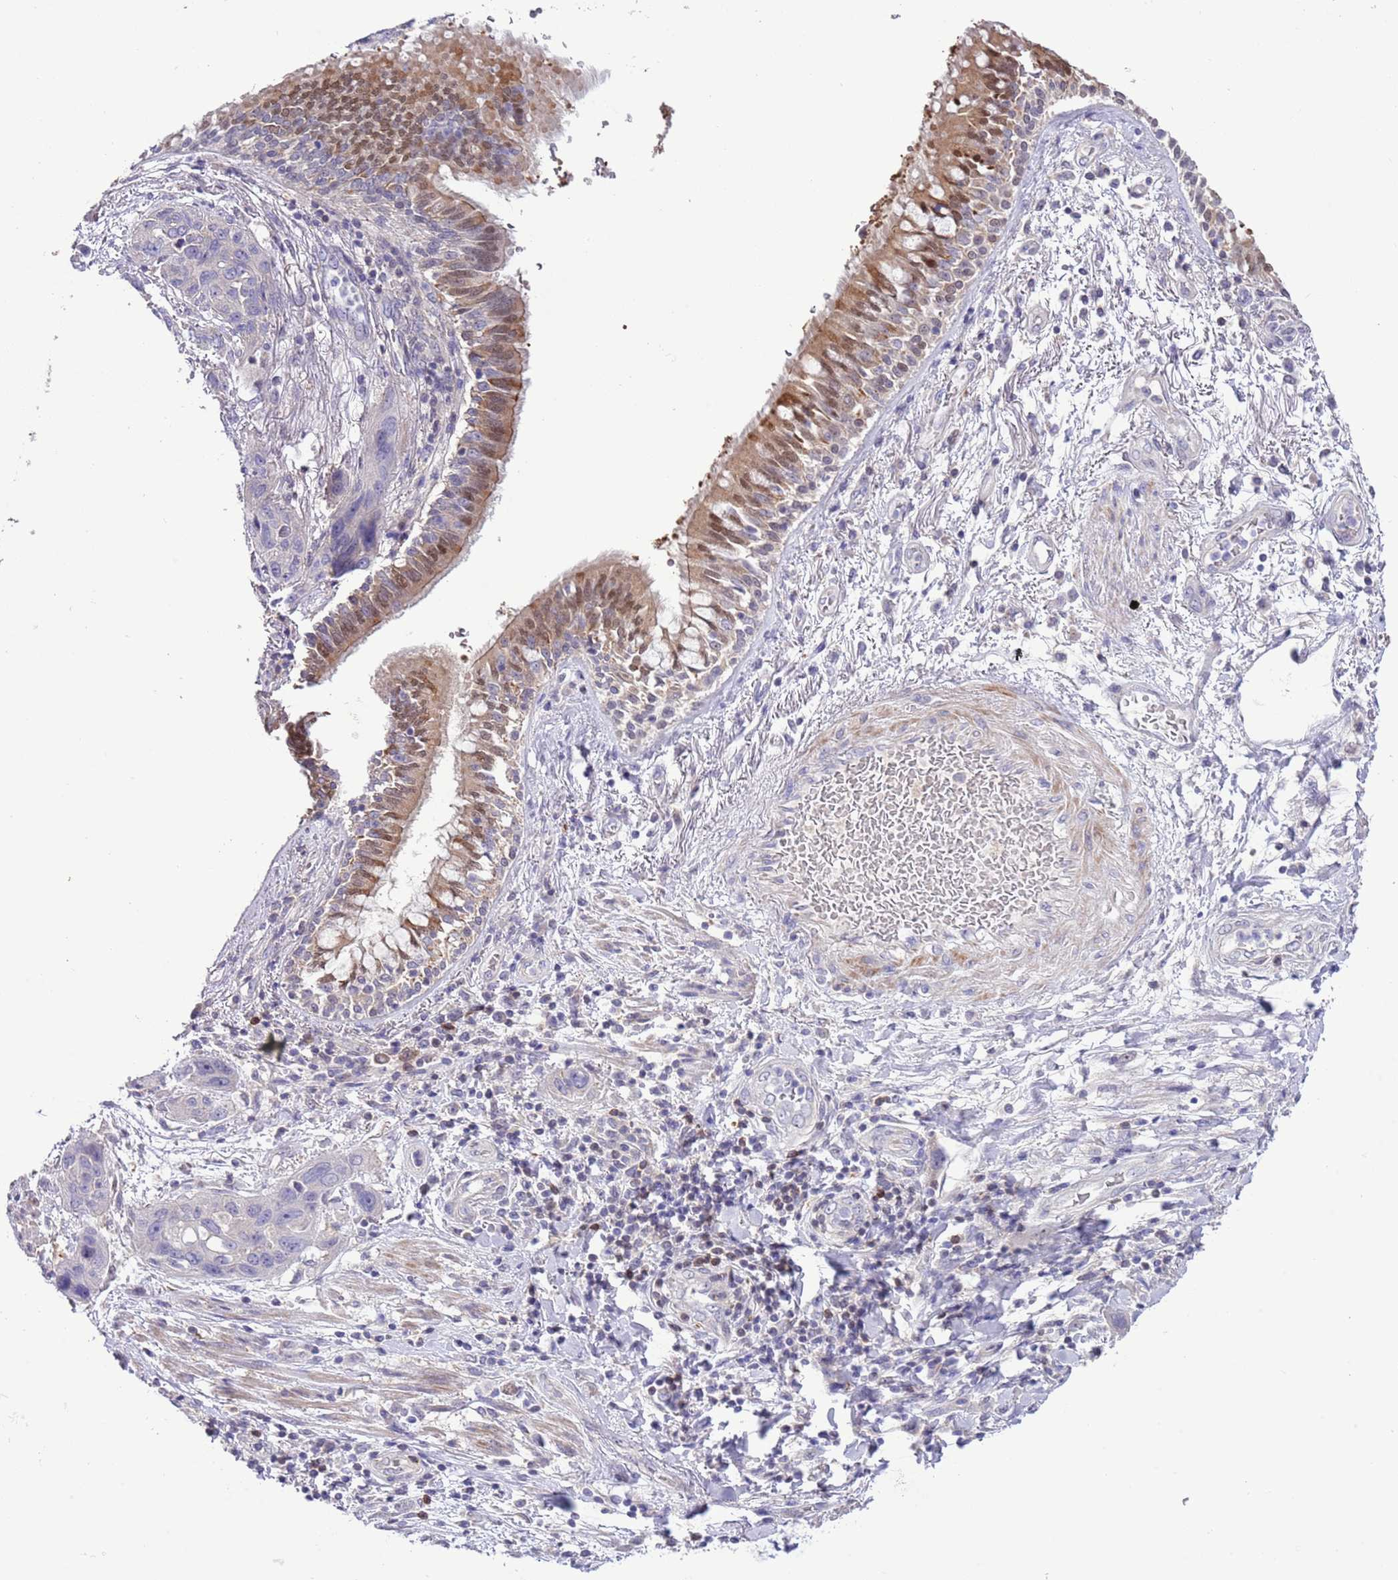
{"staining": {"intensity": "negative", "quantity": "none", "location": "none"}, "tissue": "lung cancer", "cell_type": "Tumor cells", "image_type": "cancer", "snomed": [{"axis": "morphology", "description": "Squamous cell carcinoma, NOS"}, {"axis": "topography", "description": "Lung"}], "caption": "Tumor cells are negative for brown protein staining in lung squamous cell carcinoma.", "gene": "PRR32", "patient": {"sex": "female", "age": 70}}